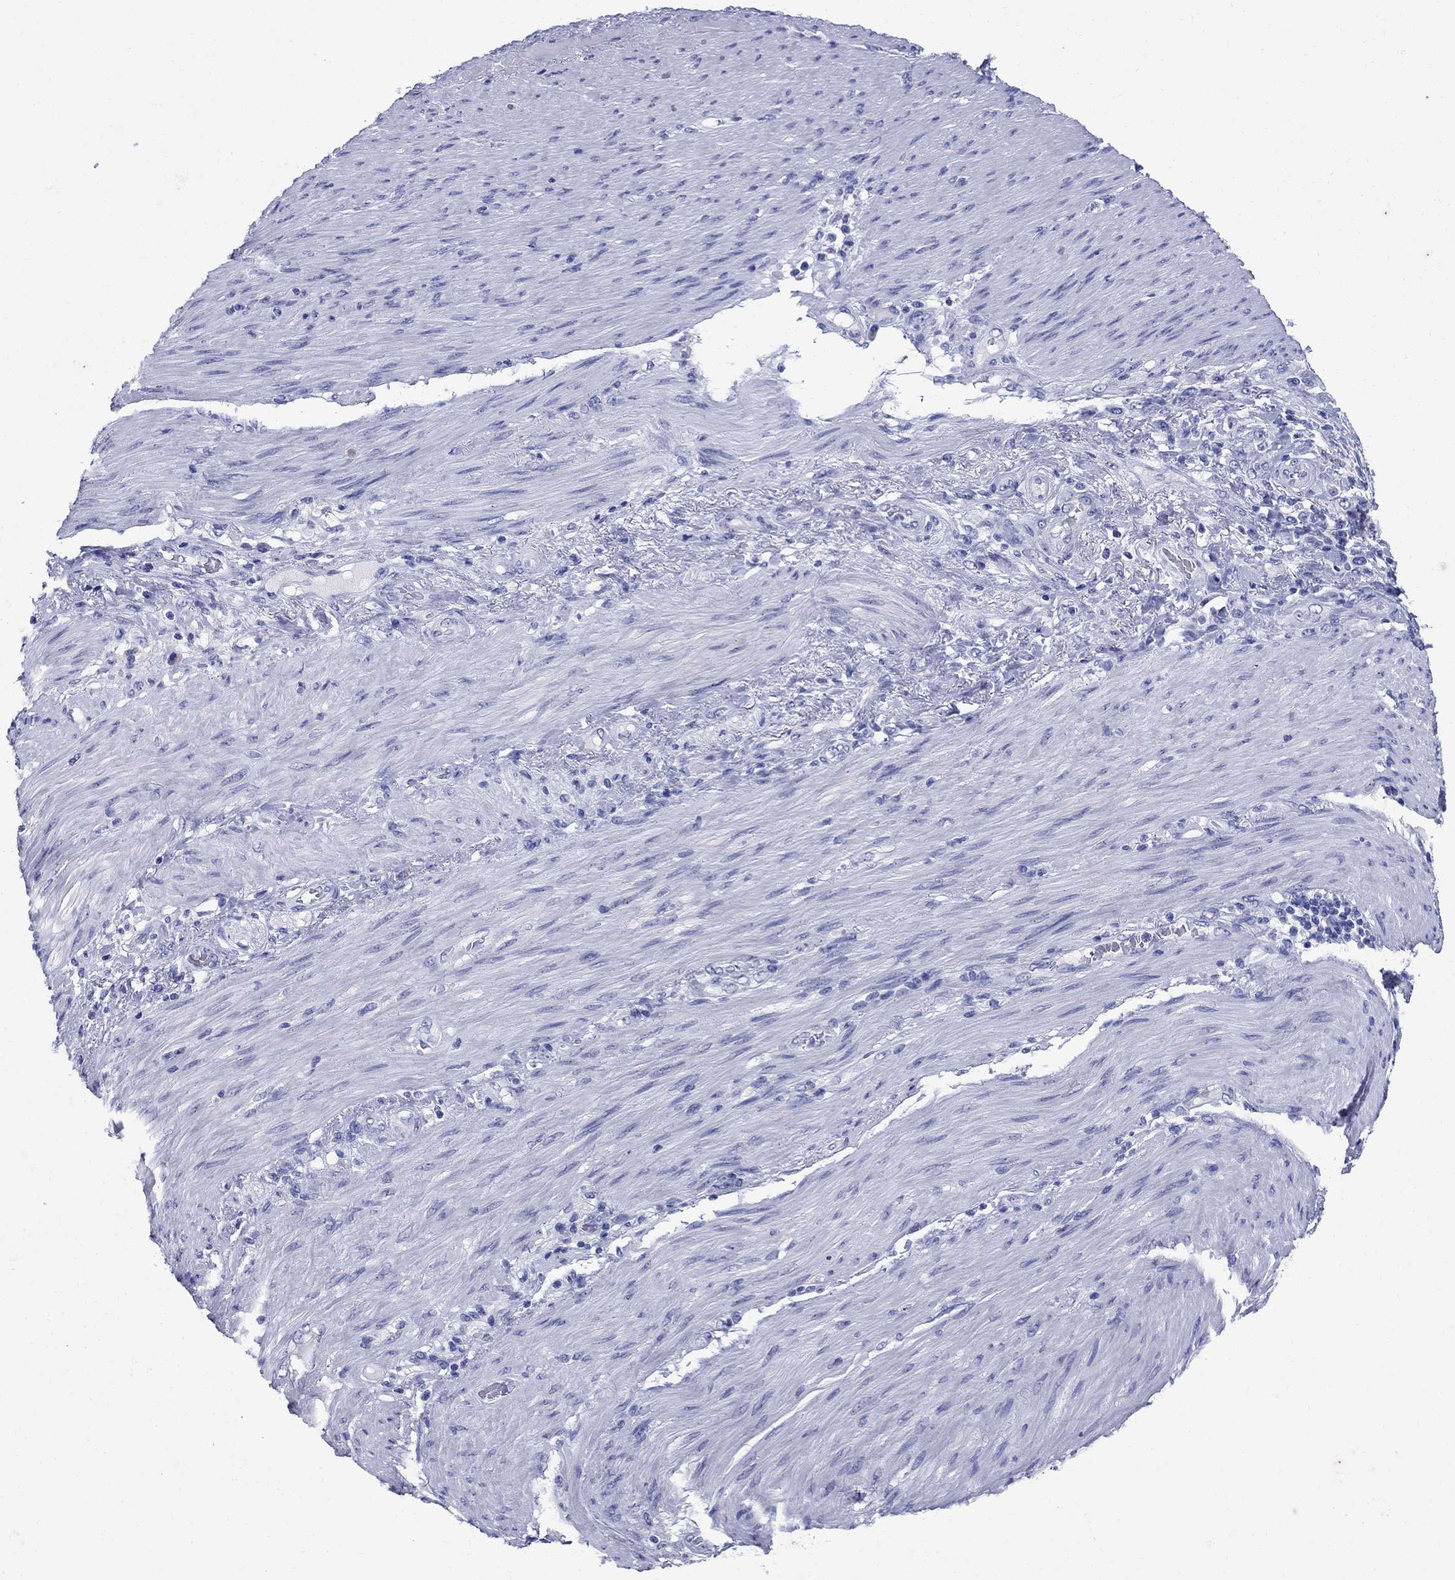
{"staining": {"intensity": "negative", "quantity": "none", "location": "none"}, "tissue": "stomach cancer", "cell_type": "Tumor cells", "image_type": "cancer", "snomed": [{"axis": "morphology", "description": "Normal tissue, NOS"}, {"axis": "morphology", "description": "Adenocarcinoma, NOS"}, {"axis": "topography", "description": "Stomach"}], "caption": "IHC of human stomach adenocarcinoma reveals no staining in tumor cells. (DAB immunohistochemistry, high magnification).", "gene": "CD1A", "patient": {"sex": "female", "age": 79}}